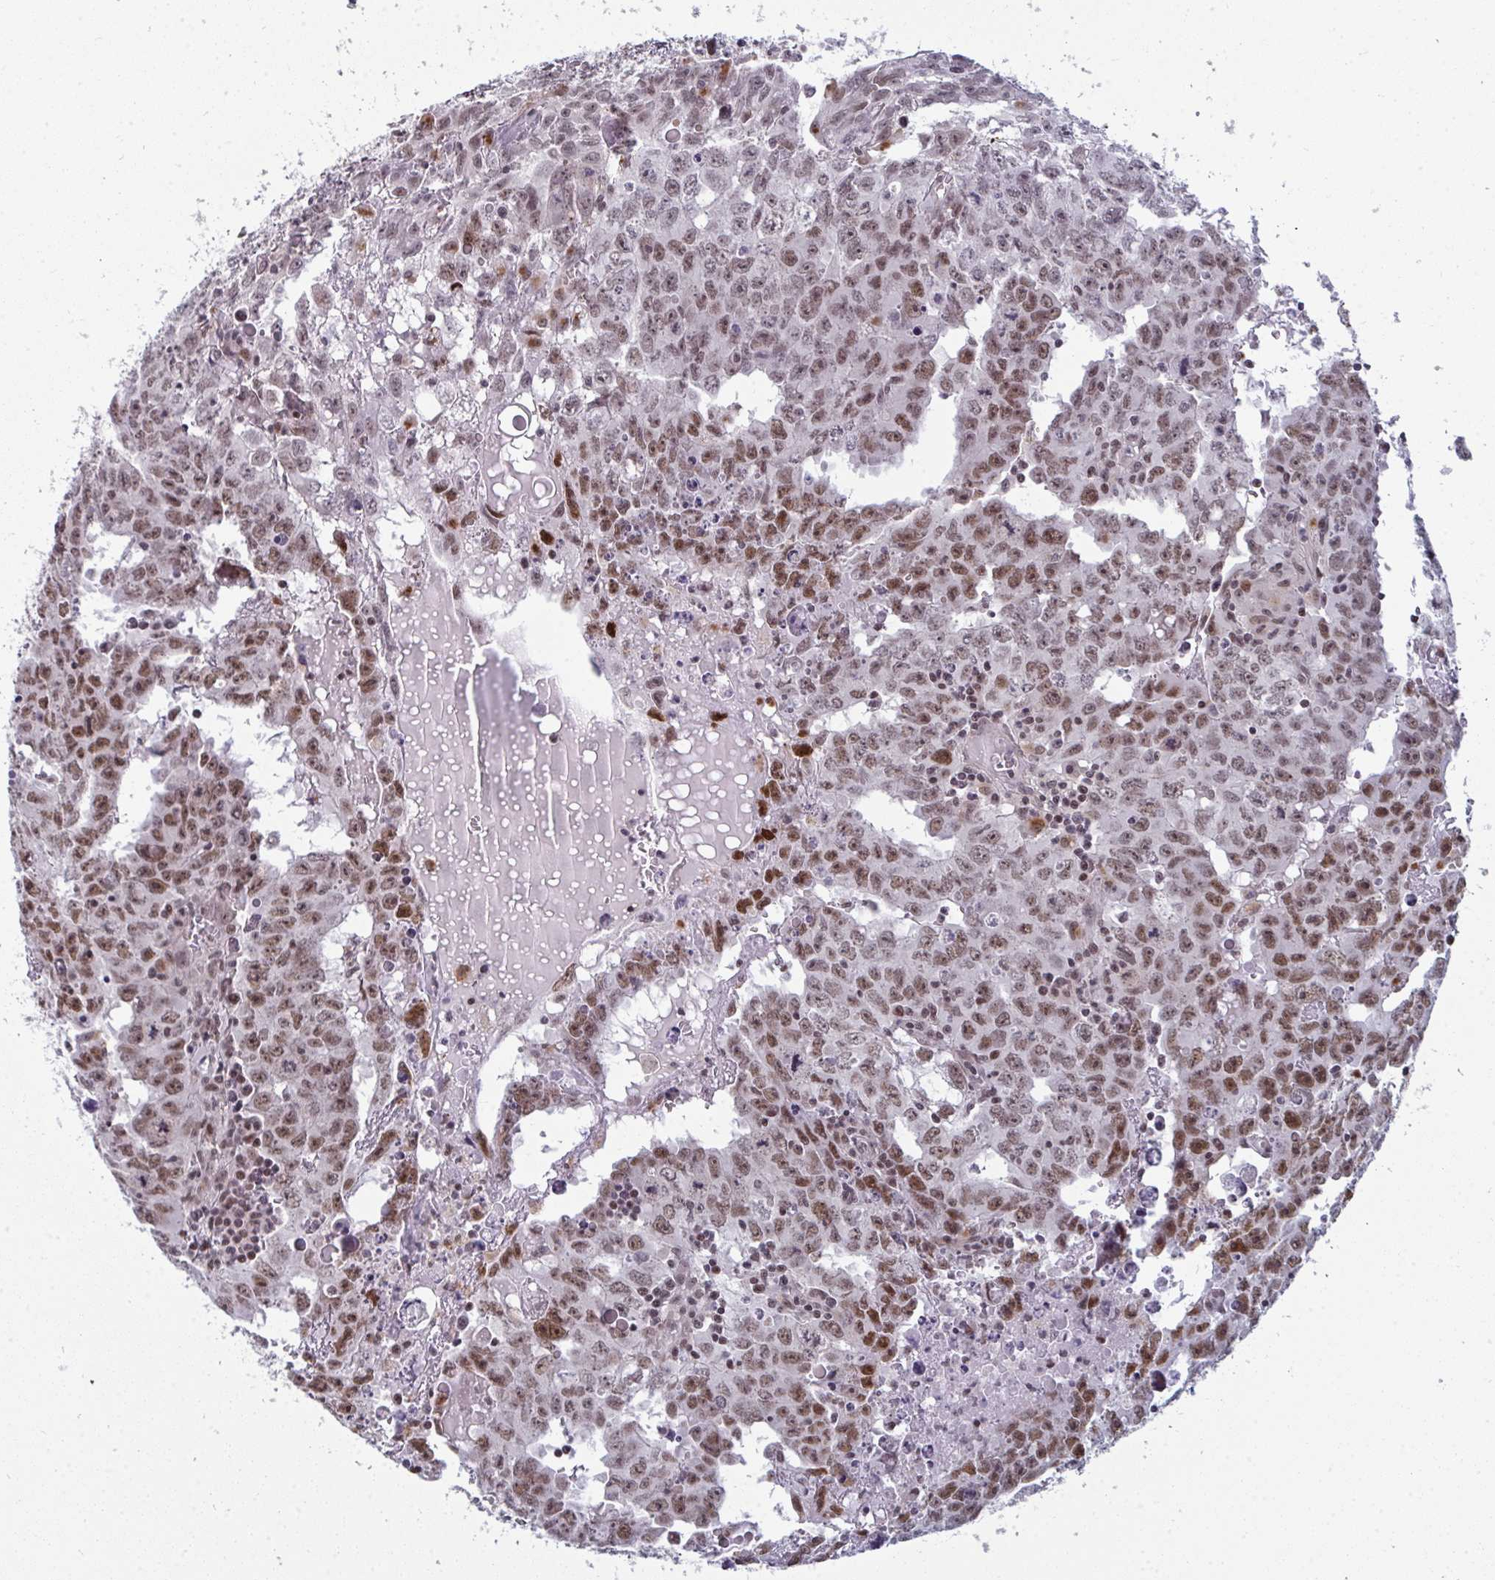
{"staining": {"intensity": "moderate", "quantity": ">75%", "location": "nuclear"}, "tissue": "testis cancer", "cell_type": "Tumor cells", "image_type": "cancer", "snomed": [{"axis": "morphology", "description": "Carcinoma, Embryonal, NOS"}, {"axis": "topography", "description": "Testis"}], "caption": "Immunohistochemical staining of human embryonal carcinoma (testis) demonstrates medium levels of moderate nuclear staining in approximately >75% of tumor cells.", "gene": "ATF1", "patient": {"sex": "male", "age": 22}}